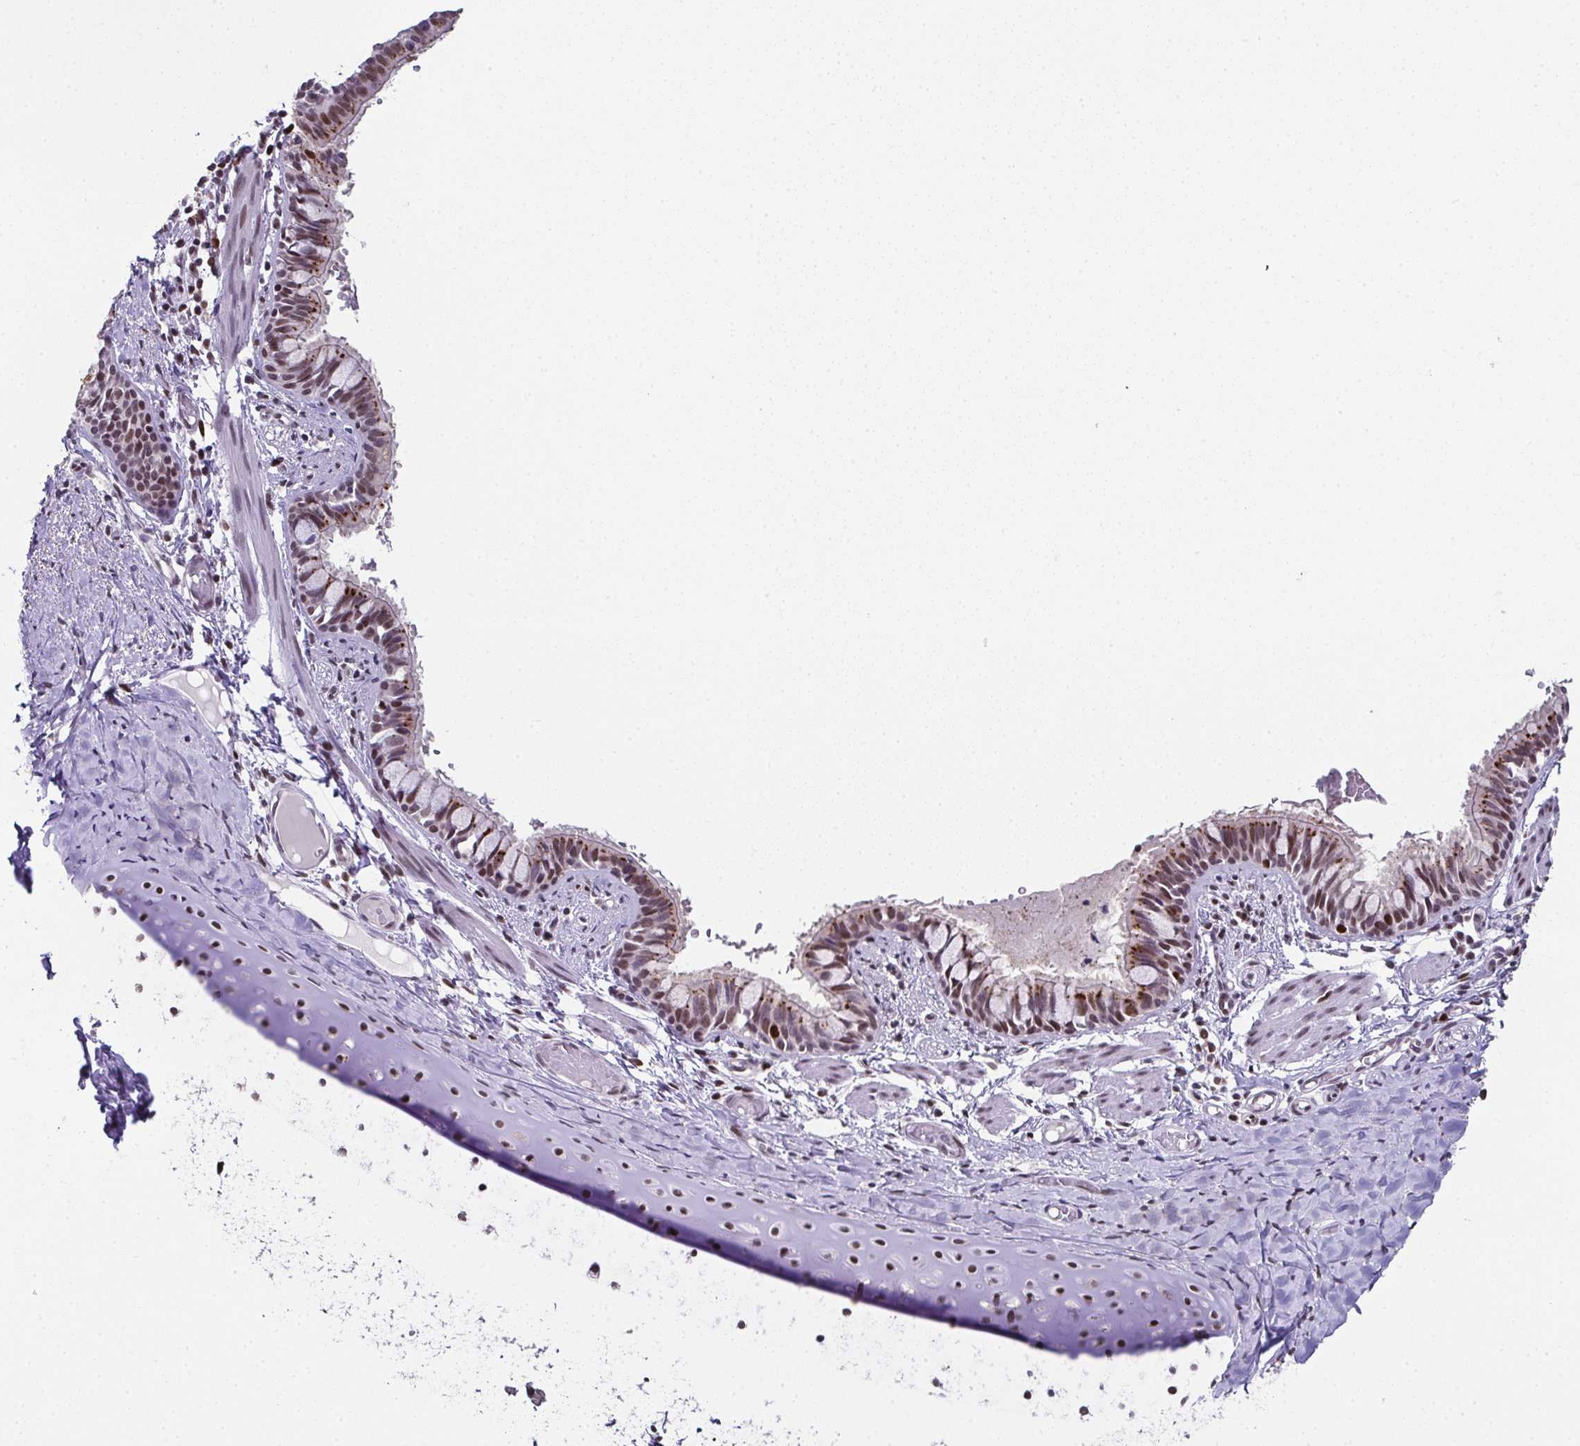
{"staining": {"intensity": "moderate", "quantity": "25%-75%", "location": "cytoplasmic/membranous,nuclear"}, "tissue": "bronchus", "cell_type": "Respiratory epithelial cells", "image_type": "normal", "snomed": [{"axis": "morphology", "description": "Normal tissue, NOS"}, {"axis": "topography", "description": "Bronchus"}], "caption": "An image of human bronchus stained for a protein shows moderate cytoplasmic/membranous,nuclear brown staining in respiratory epithelial cells. The staining is performed using DAB brown chromogen to label protein expression. The nuclei are counter-stained blue using hematoxylin.", "gene": "RB1", "patient": {"sex": "male", "age": 1}}